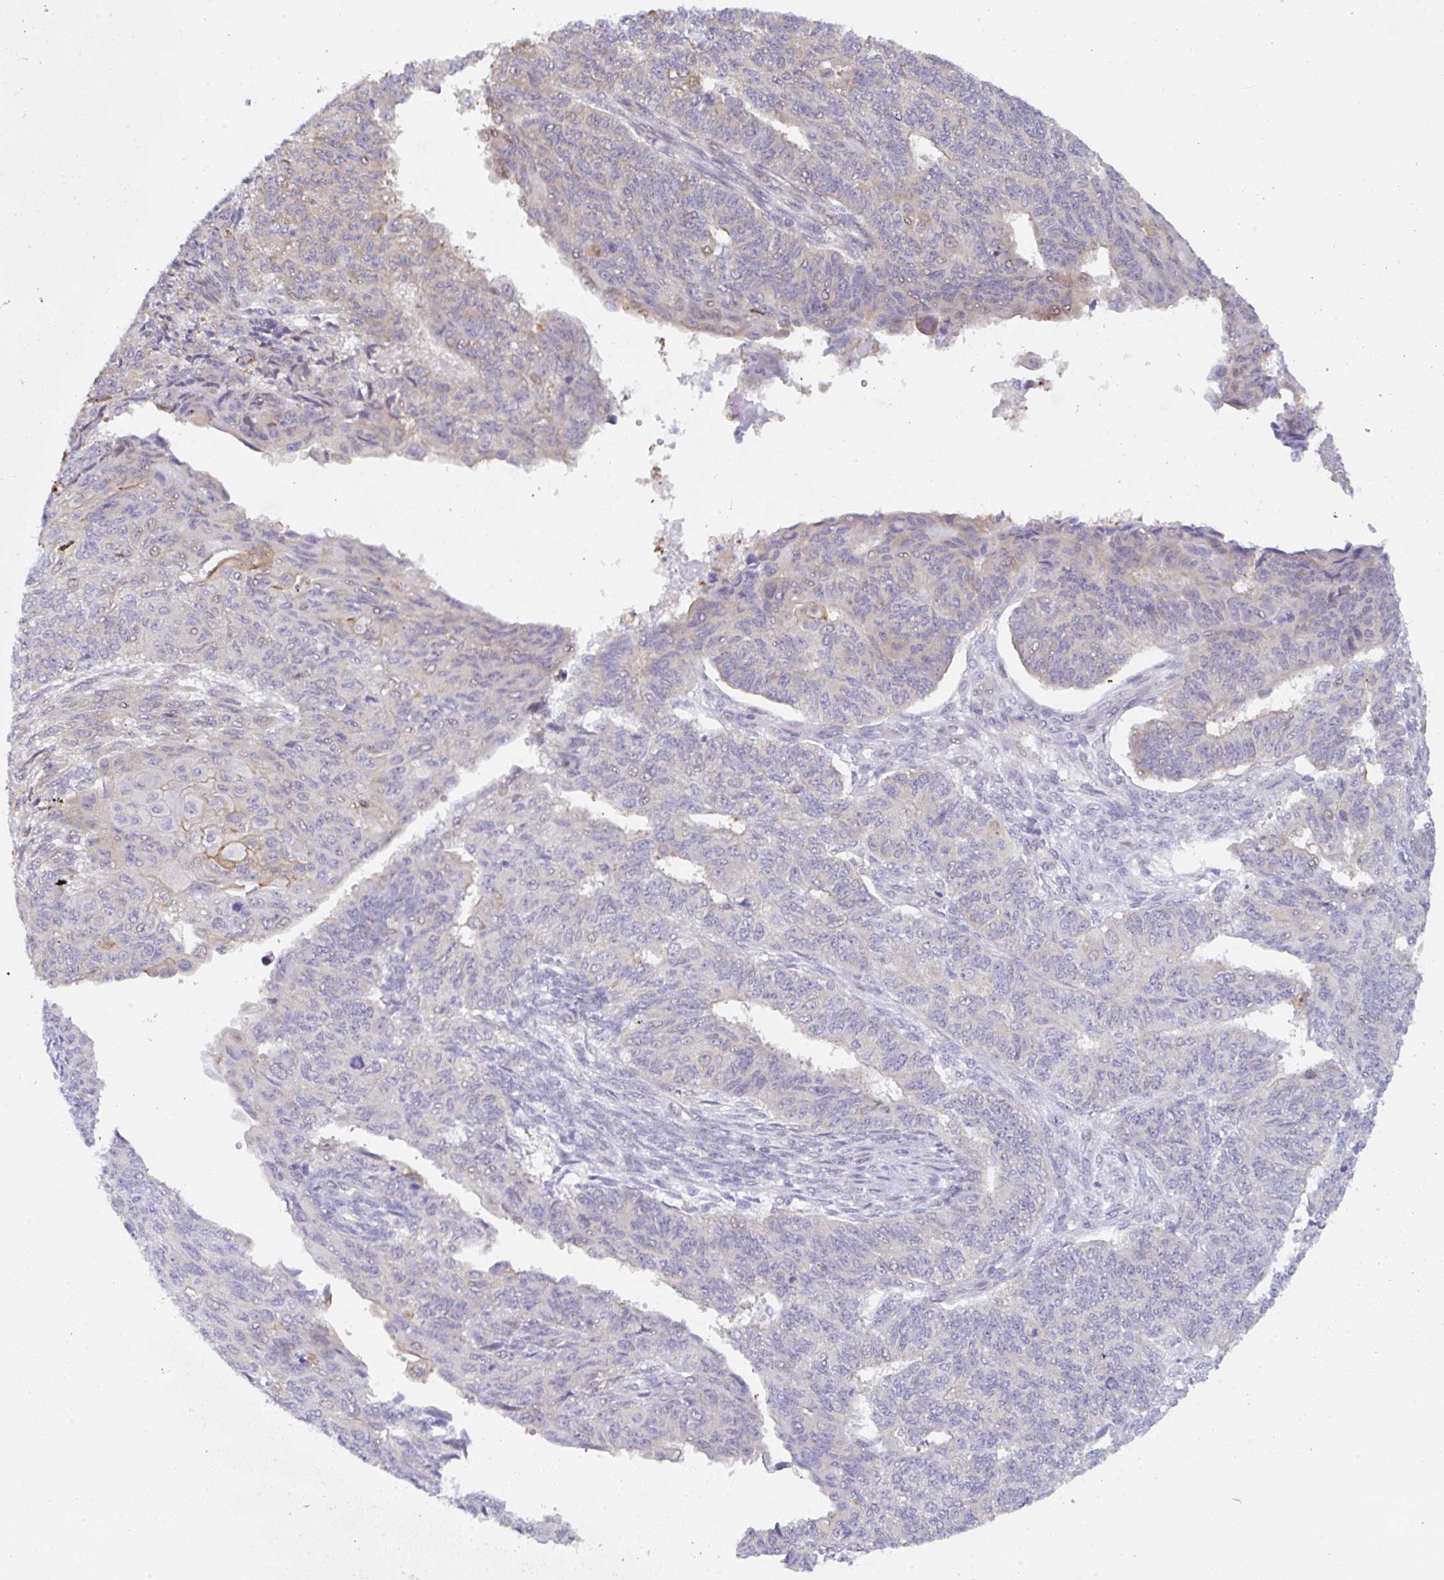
{"staining": {"intensity": "negative", "quantity": "none", "location": "none"}, "tissue": "endometrial cancer", "cell_type": "Tumor cells", "image_type": "cancer", "snomed": [{"axis": "morphology", "description": "Adenocarcinoma, NOS"}, {"axis": "topography", "description": "Endometrium"}], "caption": "A photomicrograph of endometrial cancer stained for a protein exhibits no brown staining in tumor cells. Brightfield microscopy of immunohistochemistry (IHC) stained with DAB (3,3'-diaminobenzidine) (brown) and hematoxylin (blue), captured at high magnification.", "gene": "TBPL2", "patient": {"sex": "female", "age": 32}}